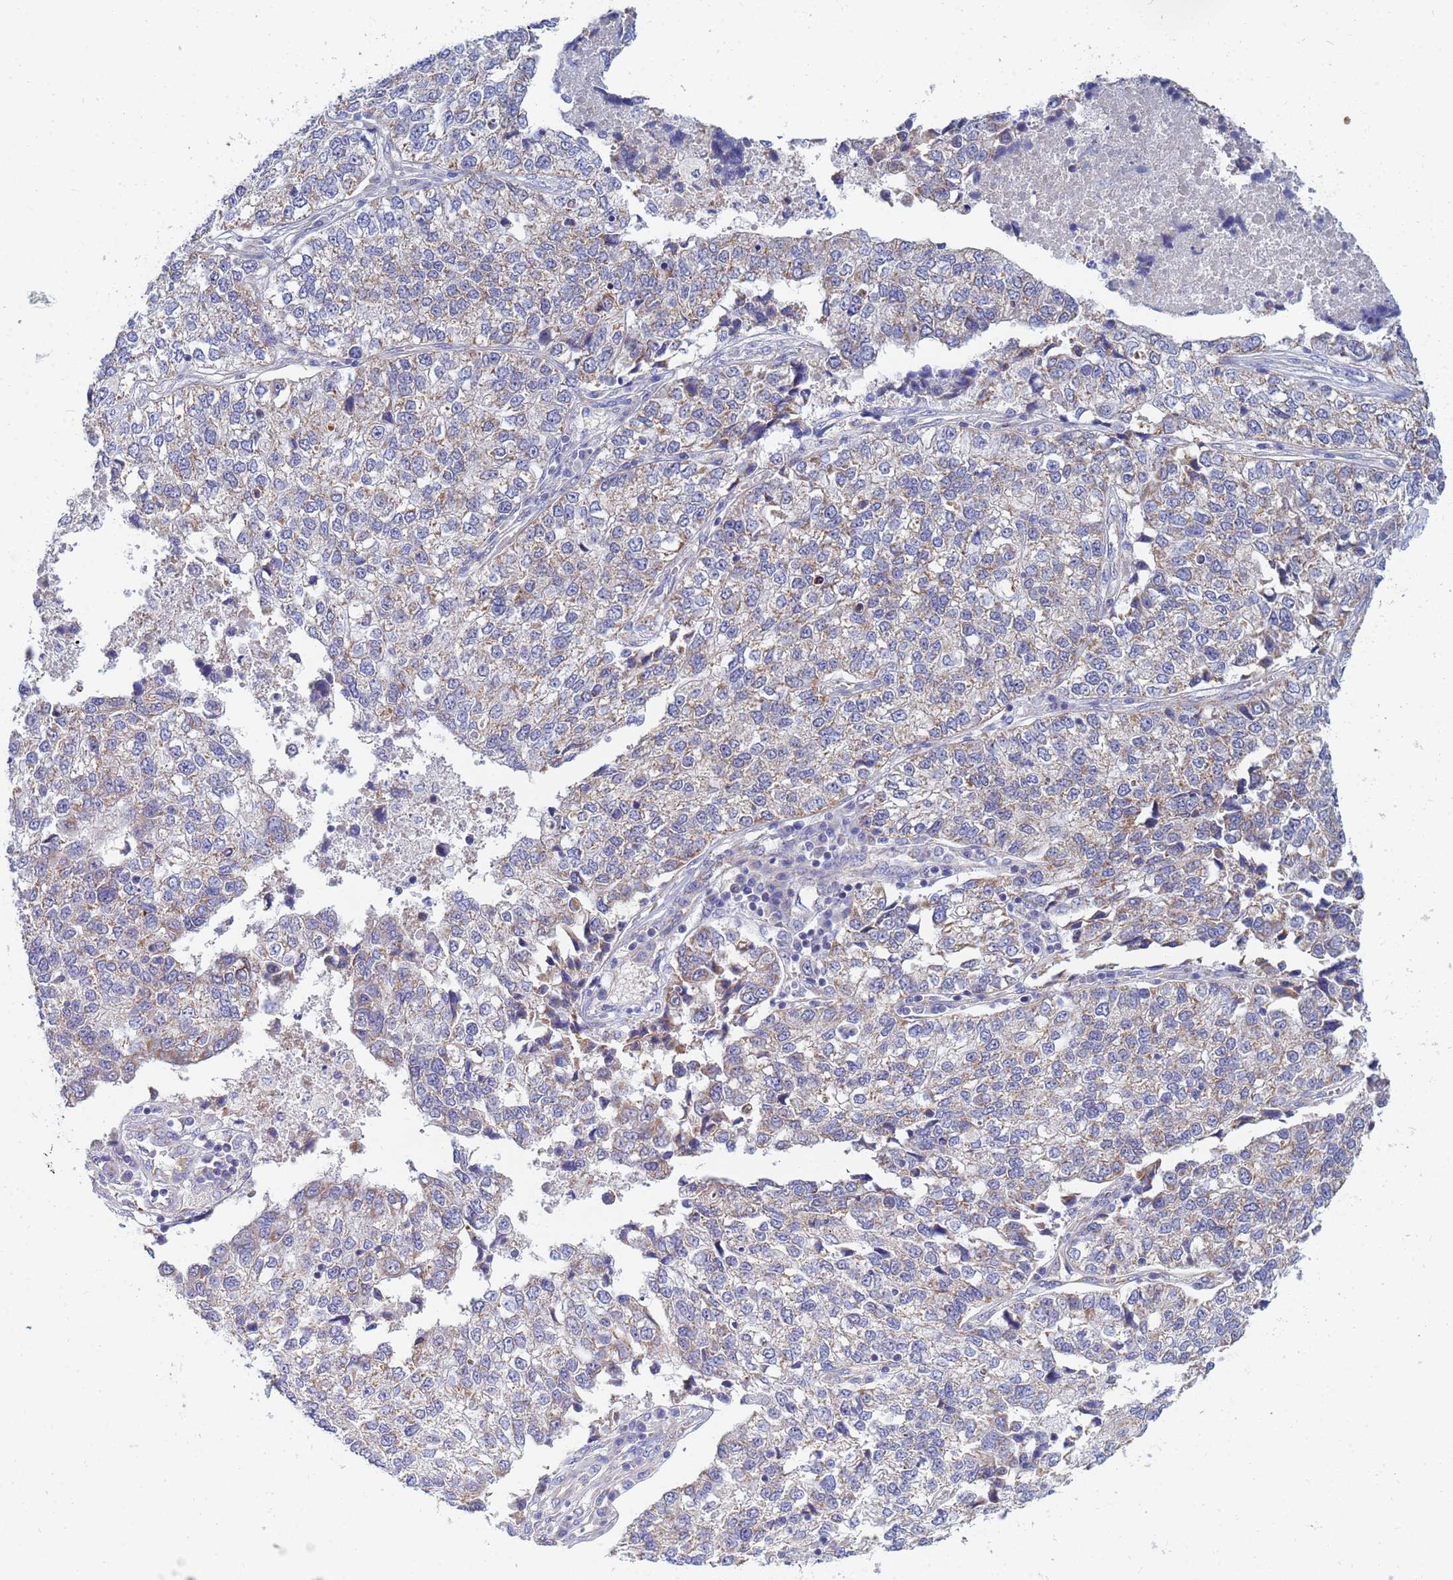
{"staining": {"intensity": "weak", "quantity": "<25%", "location": "cytoplasmic/membranous"}, "tissue": "lung cancer", "cell_type": "Tumor cells", "image_type": "cancer", "snomed": [{"axis": "morphology", "description": "Adenocarcinoma, NOS"}, {"axis": "topography", "description": "Lung"}], "caption": "Protein analysis of lung adenocarcinoma displays no significant expression in tumor cells.", "gene": "SDR39U1", "patient": {"sex": "male", "age": 49}}